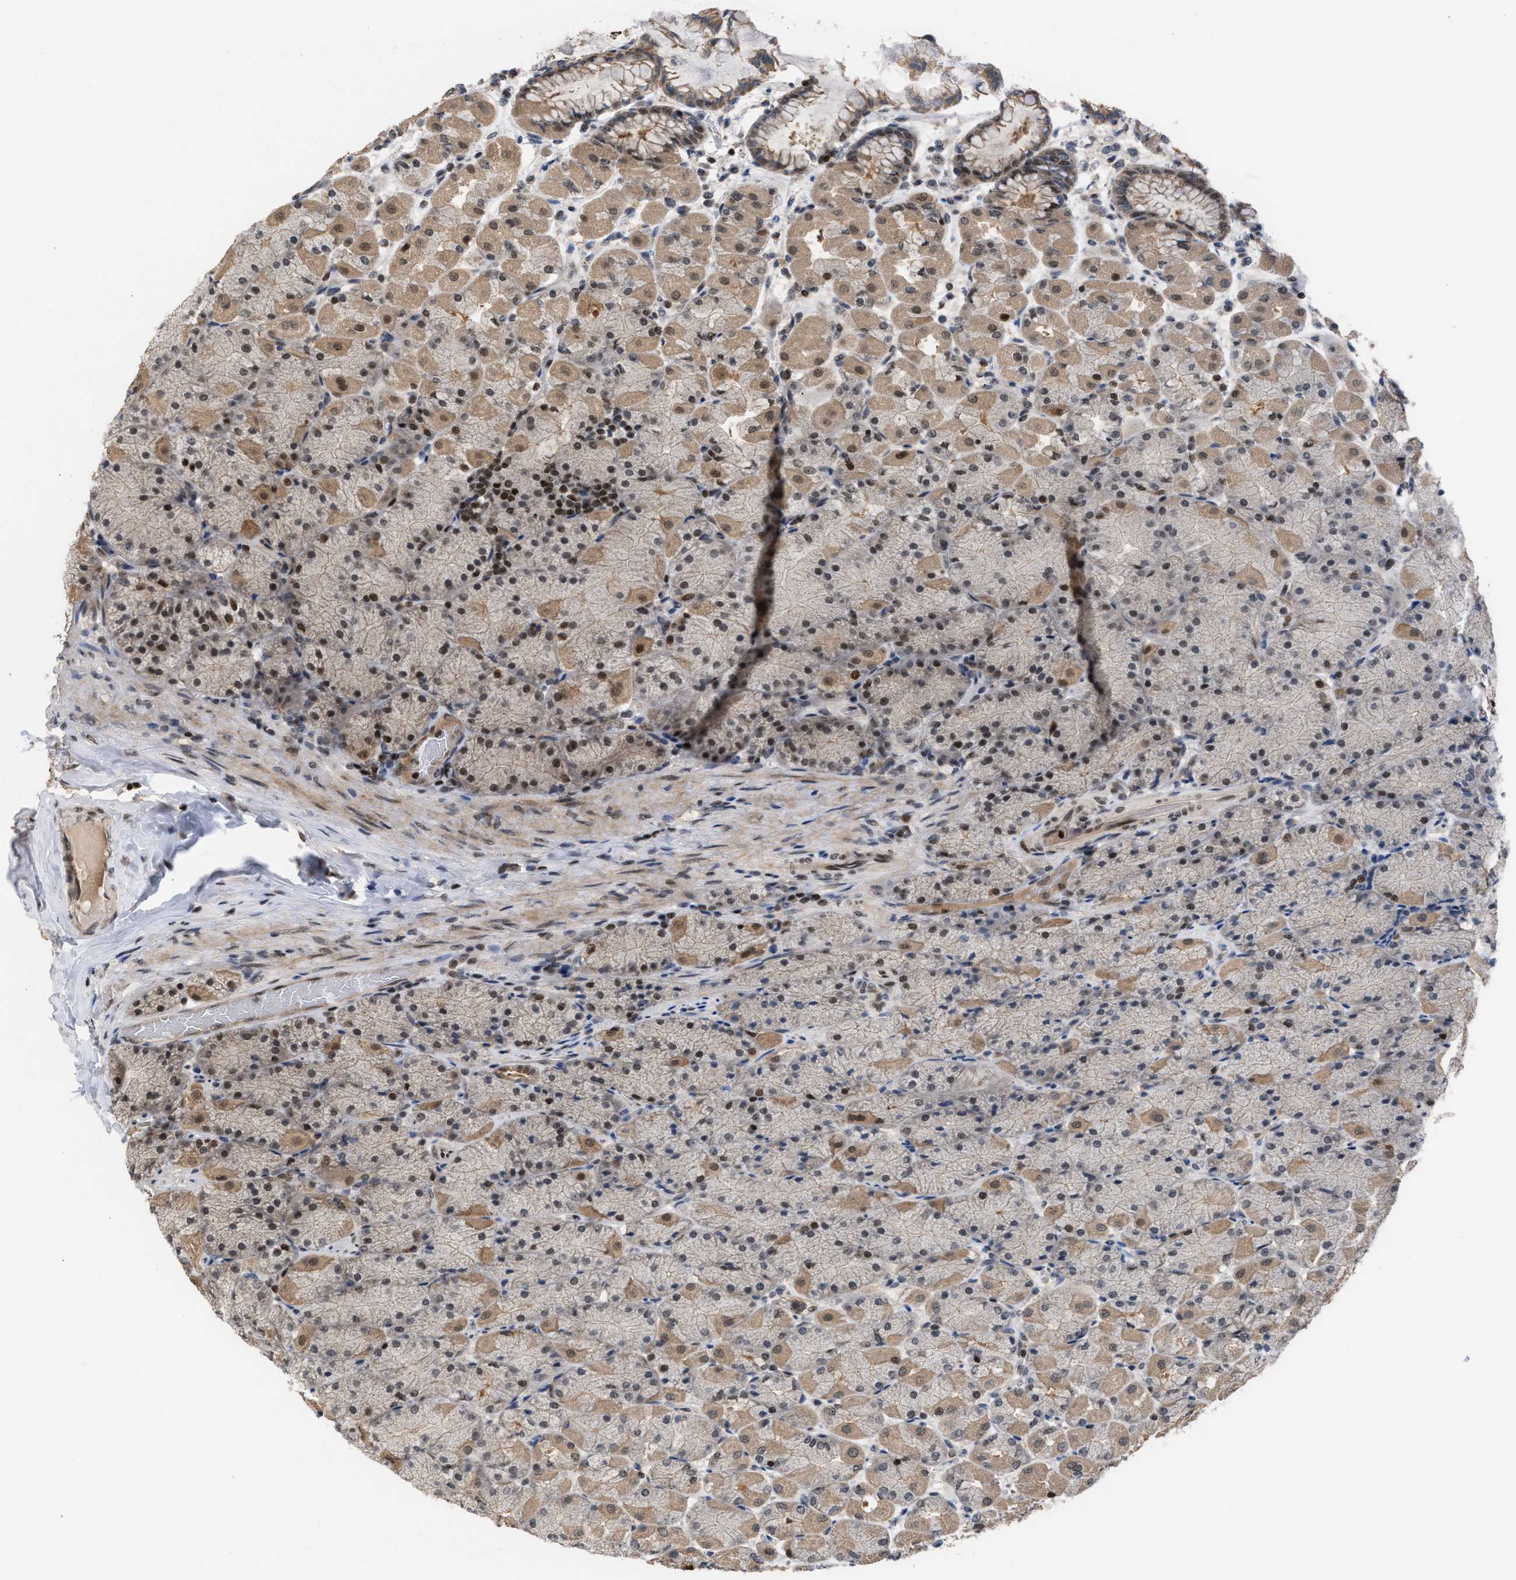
{"staining": {"intensity": "strong", "quantity": ">75%", "location": "cytoplasmic/membranous,nuclear"}, "tissue": "stomach", "cell_type": "Glandular cells", "image_type": "normal", "snomed": [{"axis": "morphology", "description": "Normal tissue, NOS"}, {"axis": "topography", "description": "Stomach, upper"}], "caption": "IHC micrograph of unremarkable human stomach stained for a protein (brown), which displays high levels of strong cytoplasmic/membranous,nuclear positivity in approximately >75% of glandular cells.", "gene": "C9orf78", "patient": {"sex": "female", "age": 56}}